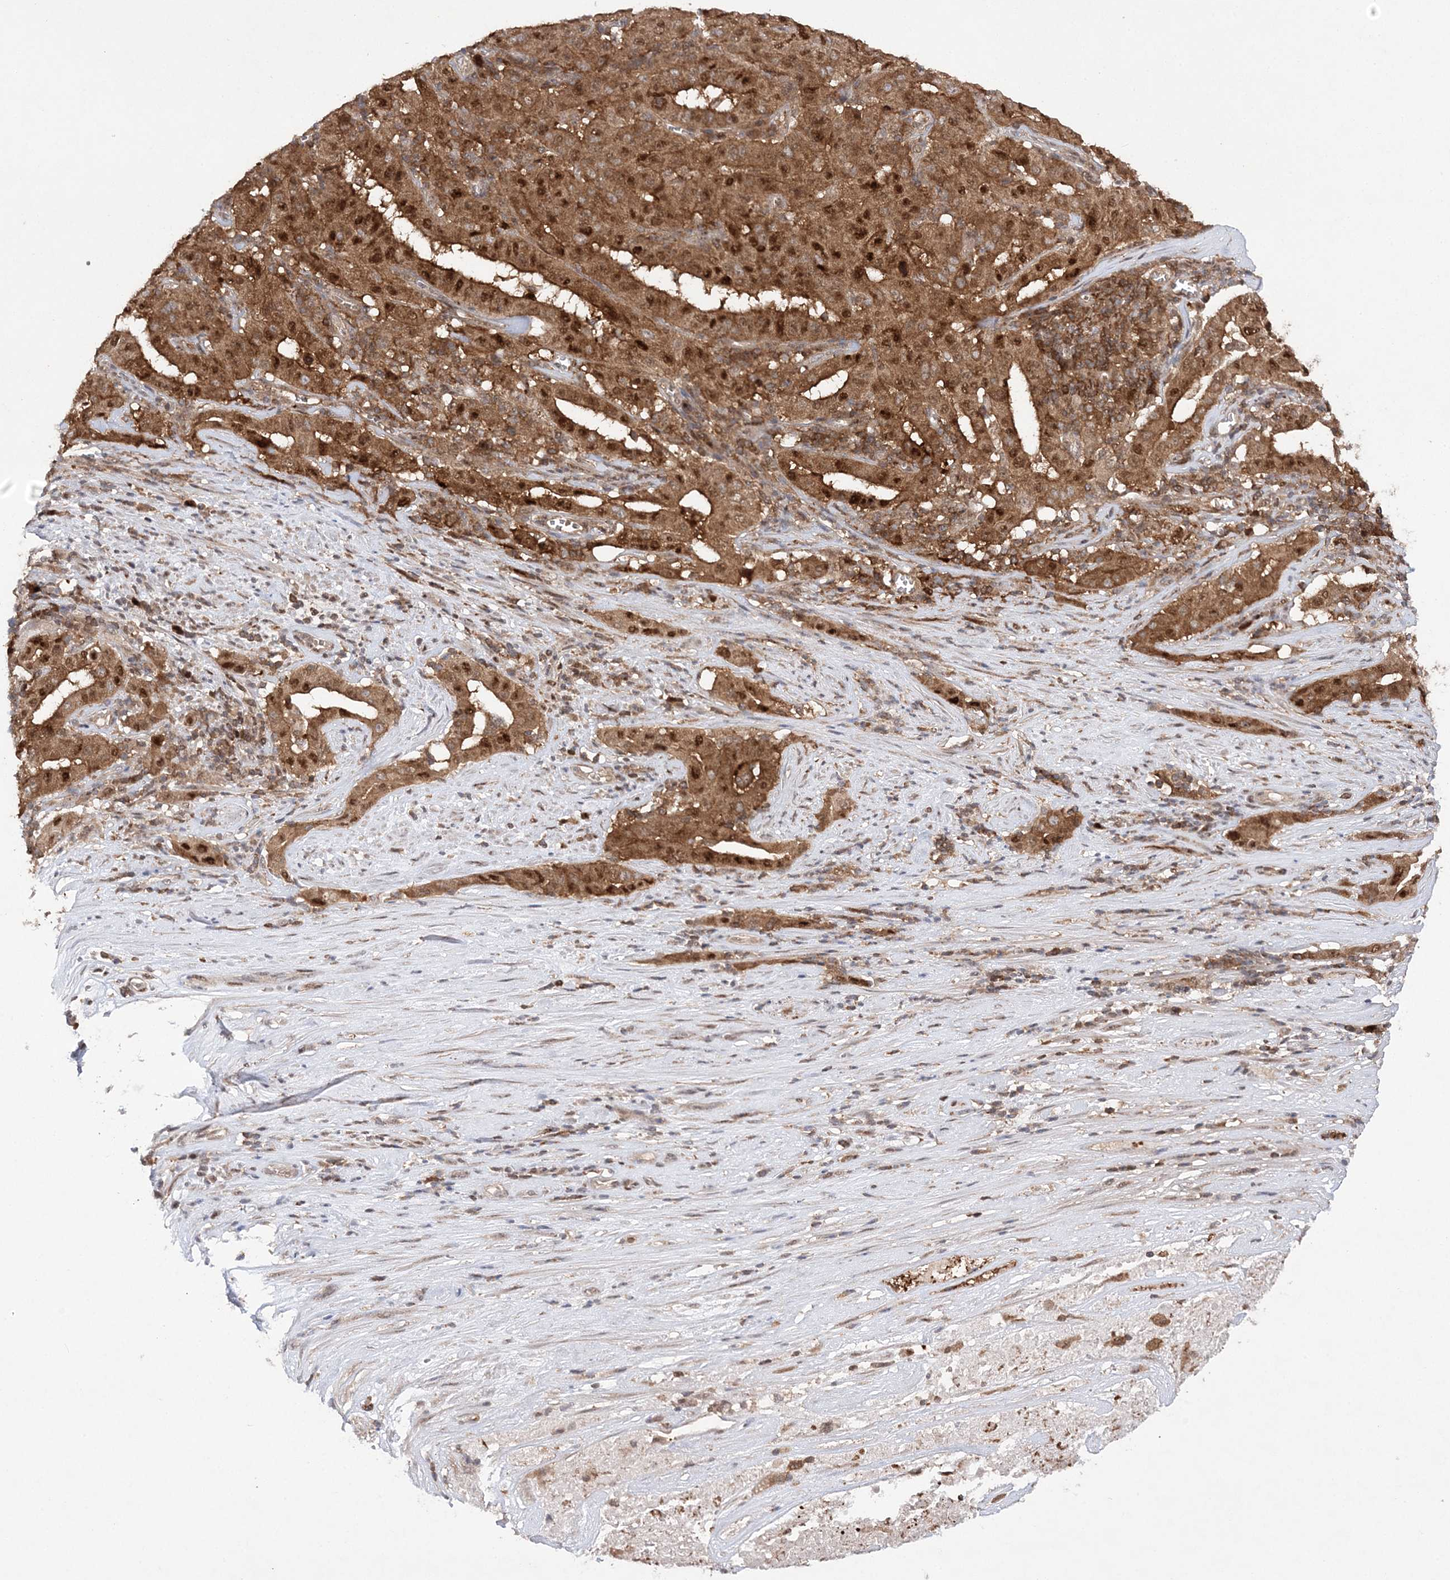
{"staining": {"intensity": "moderate", "quantity": ">75%", "location": "cytoplasmic/membranous,nuclear"}, "tissue": "pancreatic cancer", "cell_type": "Tumor cells", "image_type": "cancer", "snomed": [{"axis": "morphology", "description": "Adenocarcinoma, NOS"}, {"axis": "topography", "description": "Pancreas"}], "caption": "Protein analysis of pancreatic adenocarcinoma tissue displays moderate cytoplasmic/membranous and nuclear staining in approximately >75% of tumor cells. (DAB (3,3'-diaminobenzidine) IHC with brightfield microscopy, high magnification).", "gene": "NIF3L1", "patient": {"sex": "male", "age": 63}}